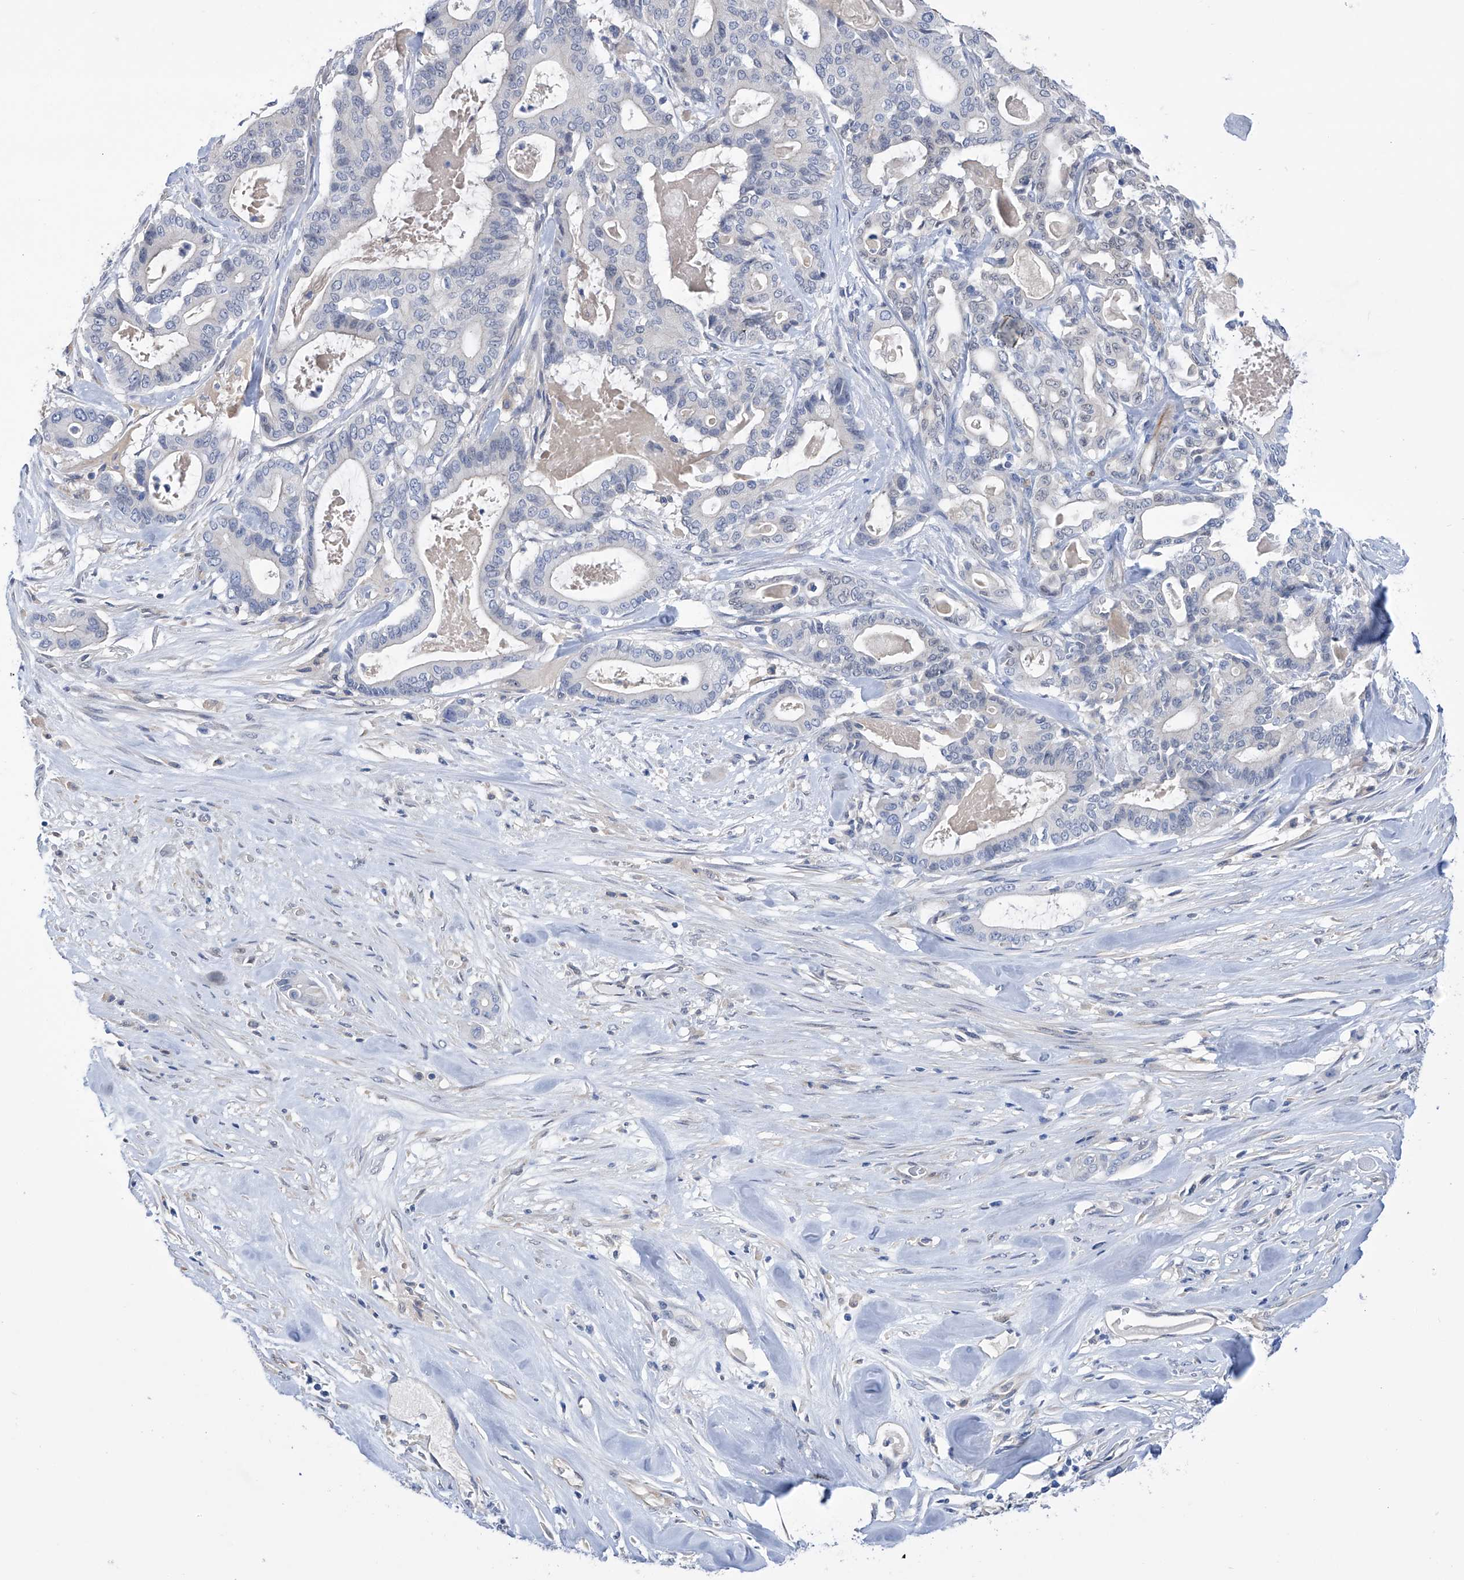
{"staining": {"intensity": "negative", "quantity": "none", "location": "none"}, "tissue": "pancreatic cancer", "cell_type": "Tumor cells", "image_type": "cancer", "snomed": [{"axis": "morphology", "description": "Adenocarcinoma, NOS"}, {"axis": "topography", "description": "Pancreas"}], "caption": "Human pancreatic cancer stained for a protein using immunohistochemistry (IHC) reveals no staining in tumor cells.", "gene": "PGM3", "patient": {"sex": "male", "age": 63}}